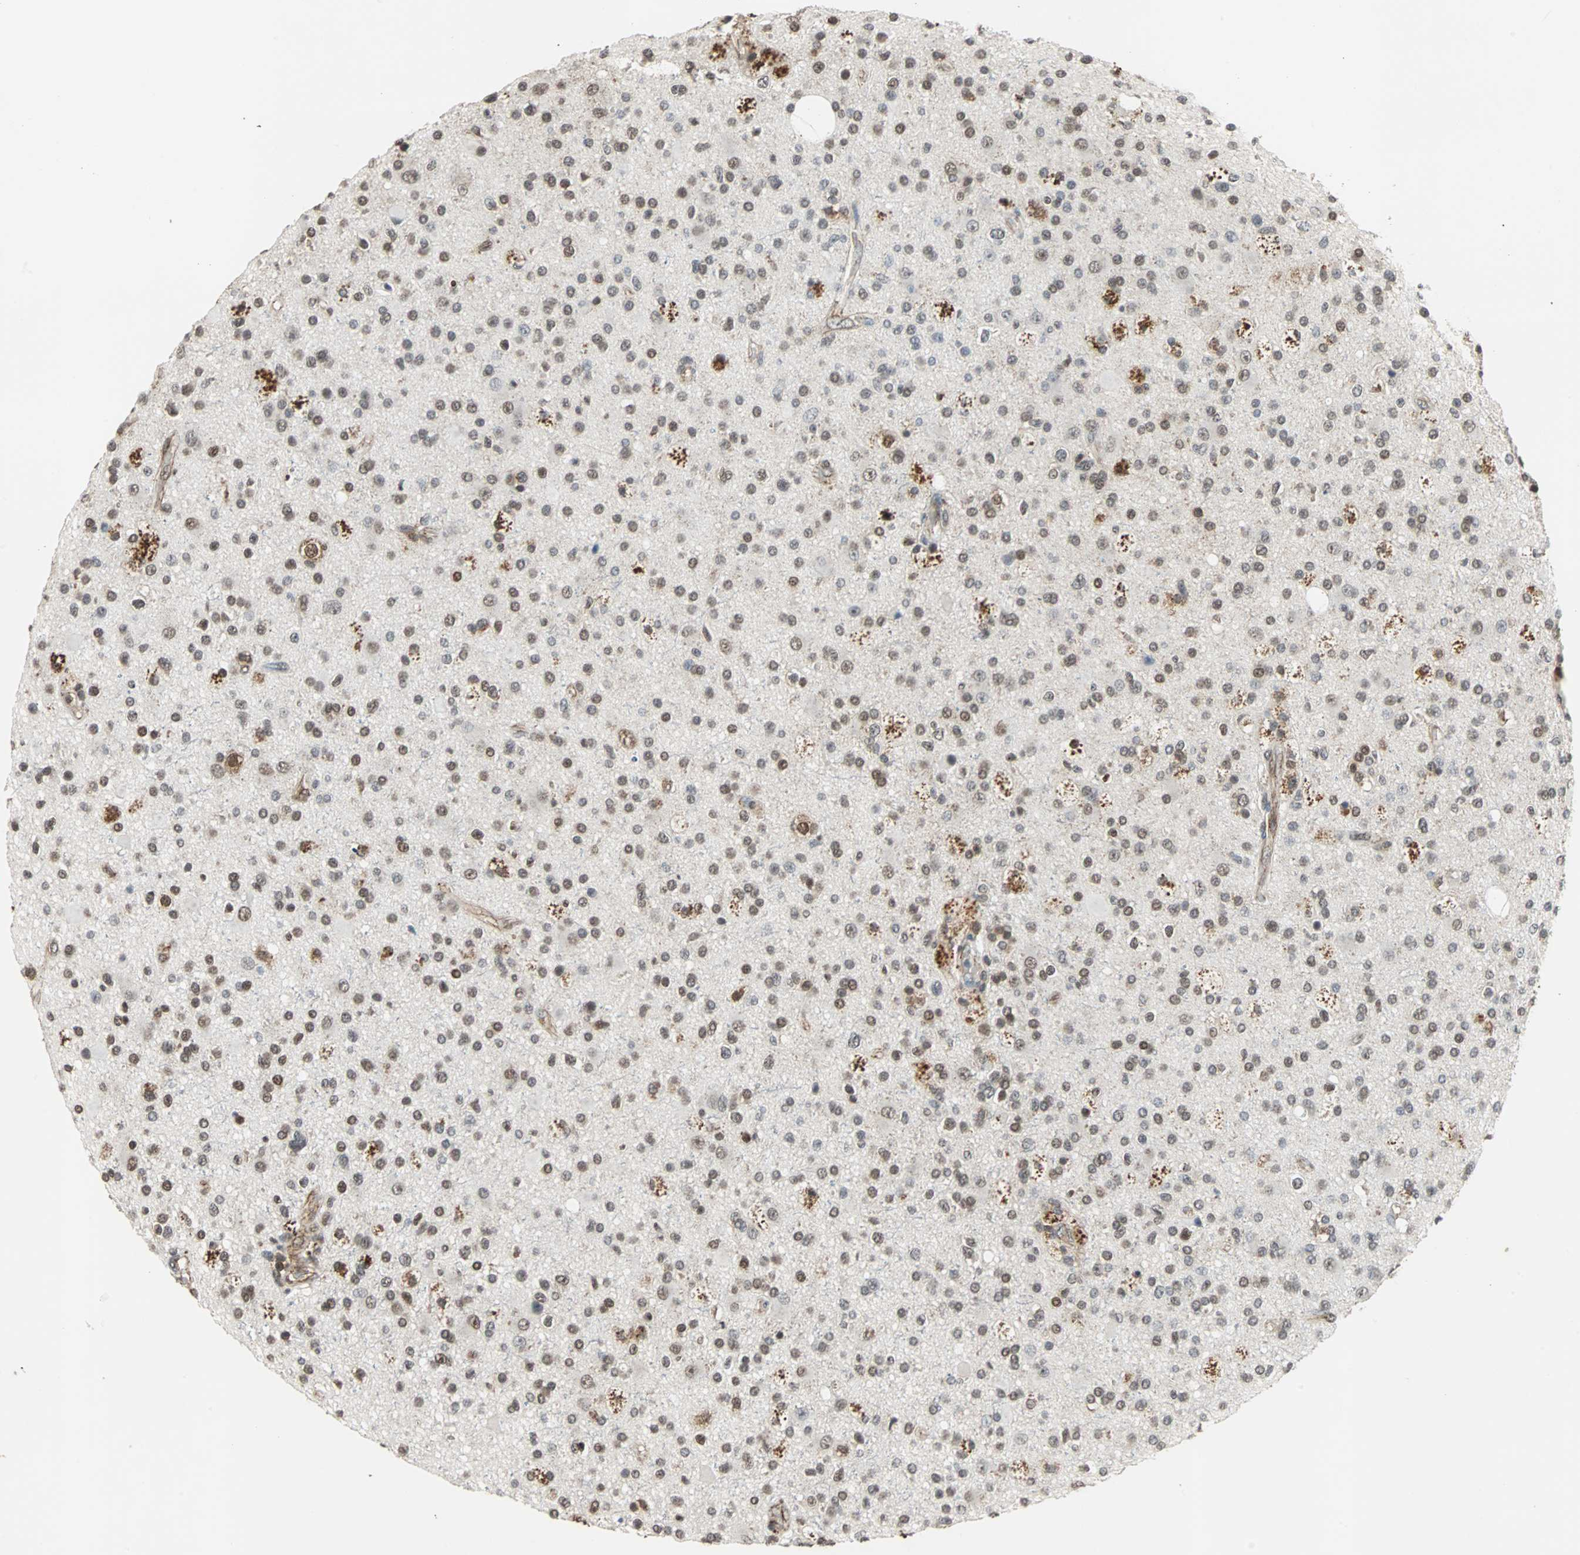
{"staining": {"intensity": "weak", "quantity": ">75%", "location": "cytoplasmic/membranous"}, "tissue": "glioma", "cell_type": "Tumor cells", "image_type": "cancer", "snomed": [{"axis": "morphology", "description": "Glioma, malignant, High grade"}, {"axis": "topography", "description": "Brain"}], "caption": "The photomicrograph exhibits staining of malignant glioma (high-grade), revealing weak cytoplasmic/membranous protein positivity (brown color) within tumor cells. (DAB = brown stain, brightfield microscopy at high magnification).", "gene": "LSR", "patient": {"sex": "male", "age": 33}}